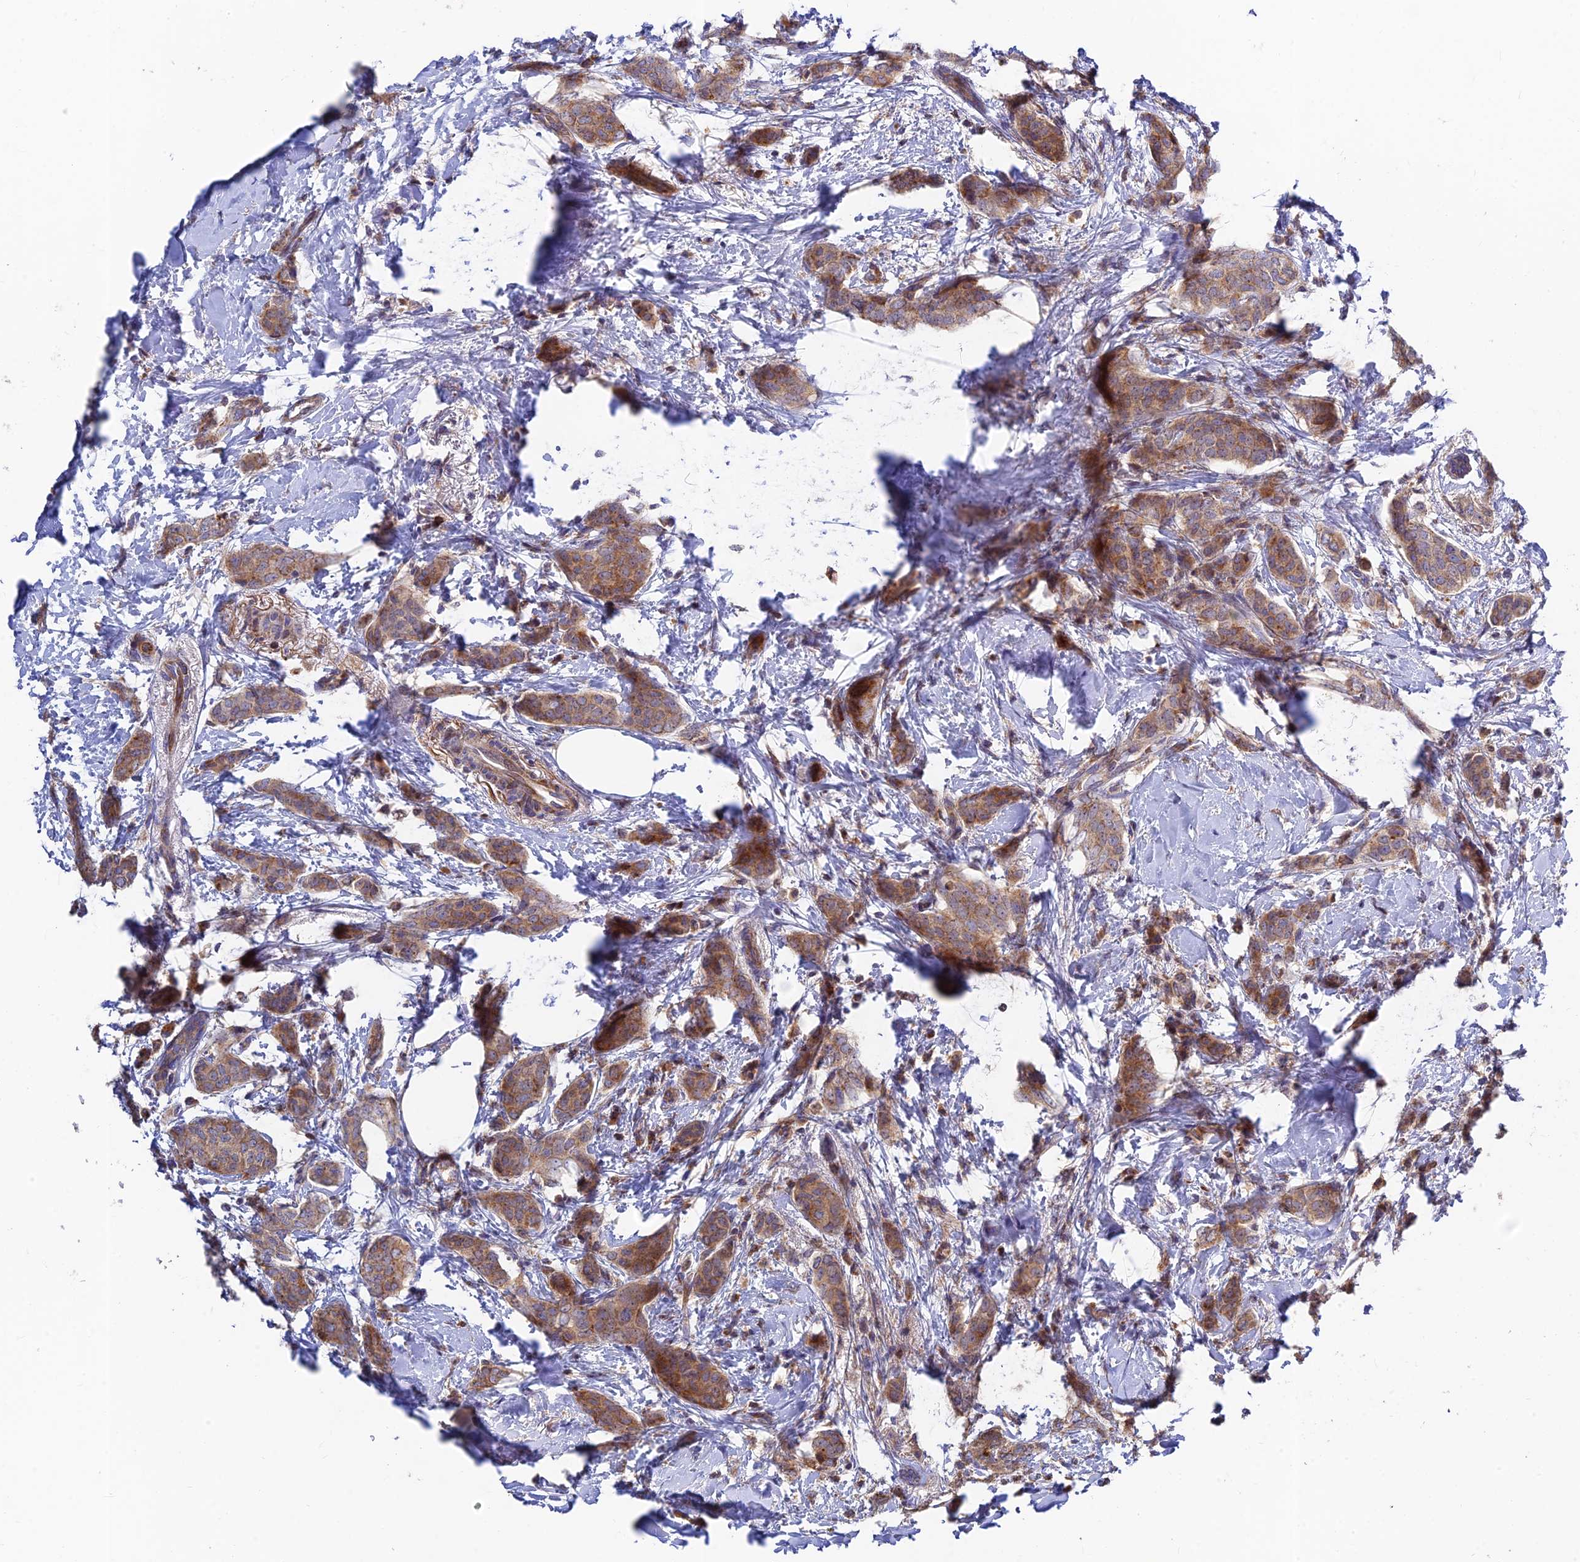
{"staining": {"intensity": "moderate", "quantity": ">75%", "location": "cytoplasmic/membranous"}, "tissue": "breast cancer", "cell_type": "Tumor cells", "image_type": "cancer", "snomed": [{"axis": "morphology", "description": "Duct carcinoma"}, {"axis": "topography", "description": "Breast"}], "caption": "A brown stain shows moderate cytoplasmic/membranous positivity of a protein in human infiltrating ductal carcinoma (breast) tumor cells. The staining was performed using DAB (3,3'-diaminobenzidine), with brown indicating positive protein expression. Nuclei are stained blue with hematoxylin.", "gene": "FUOM", "patient": {"sex": "female", "age": 72}}